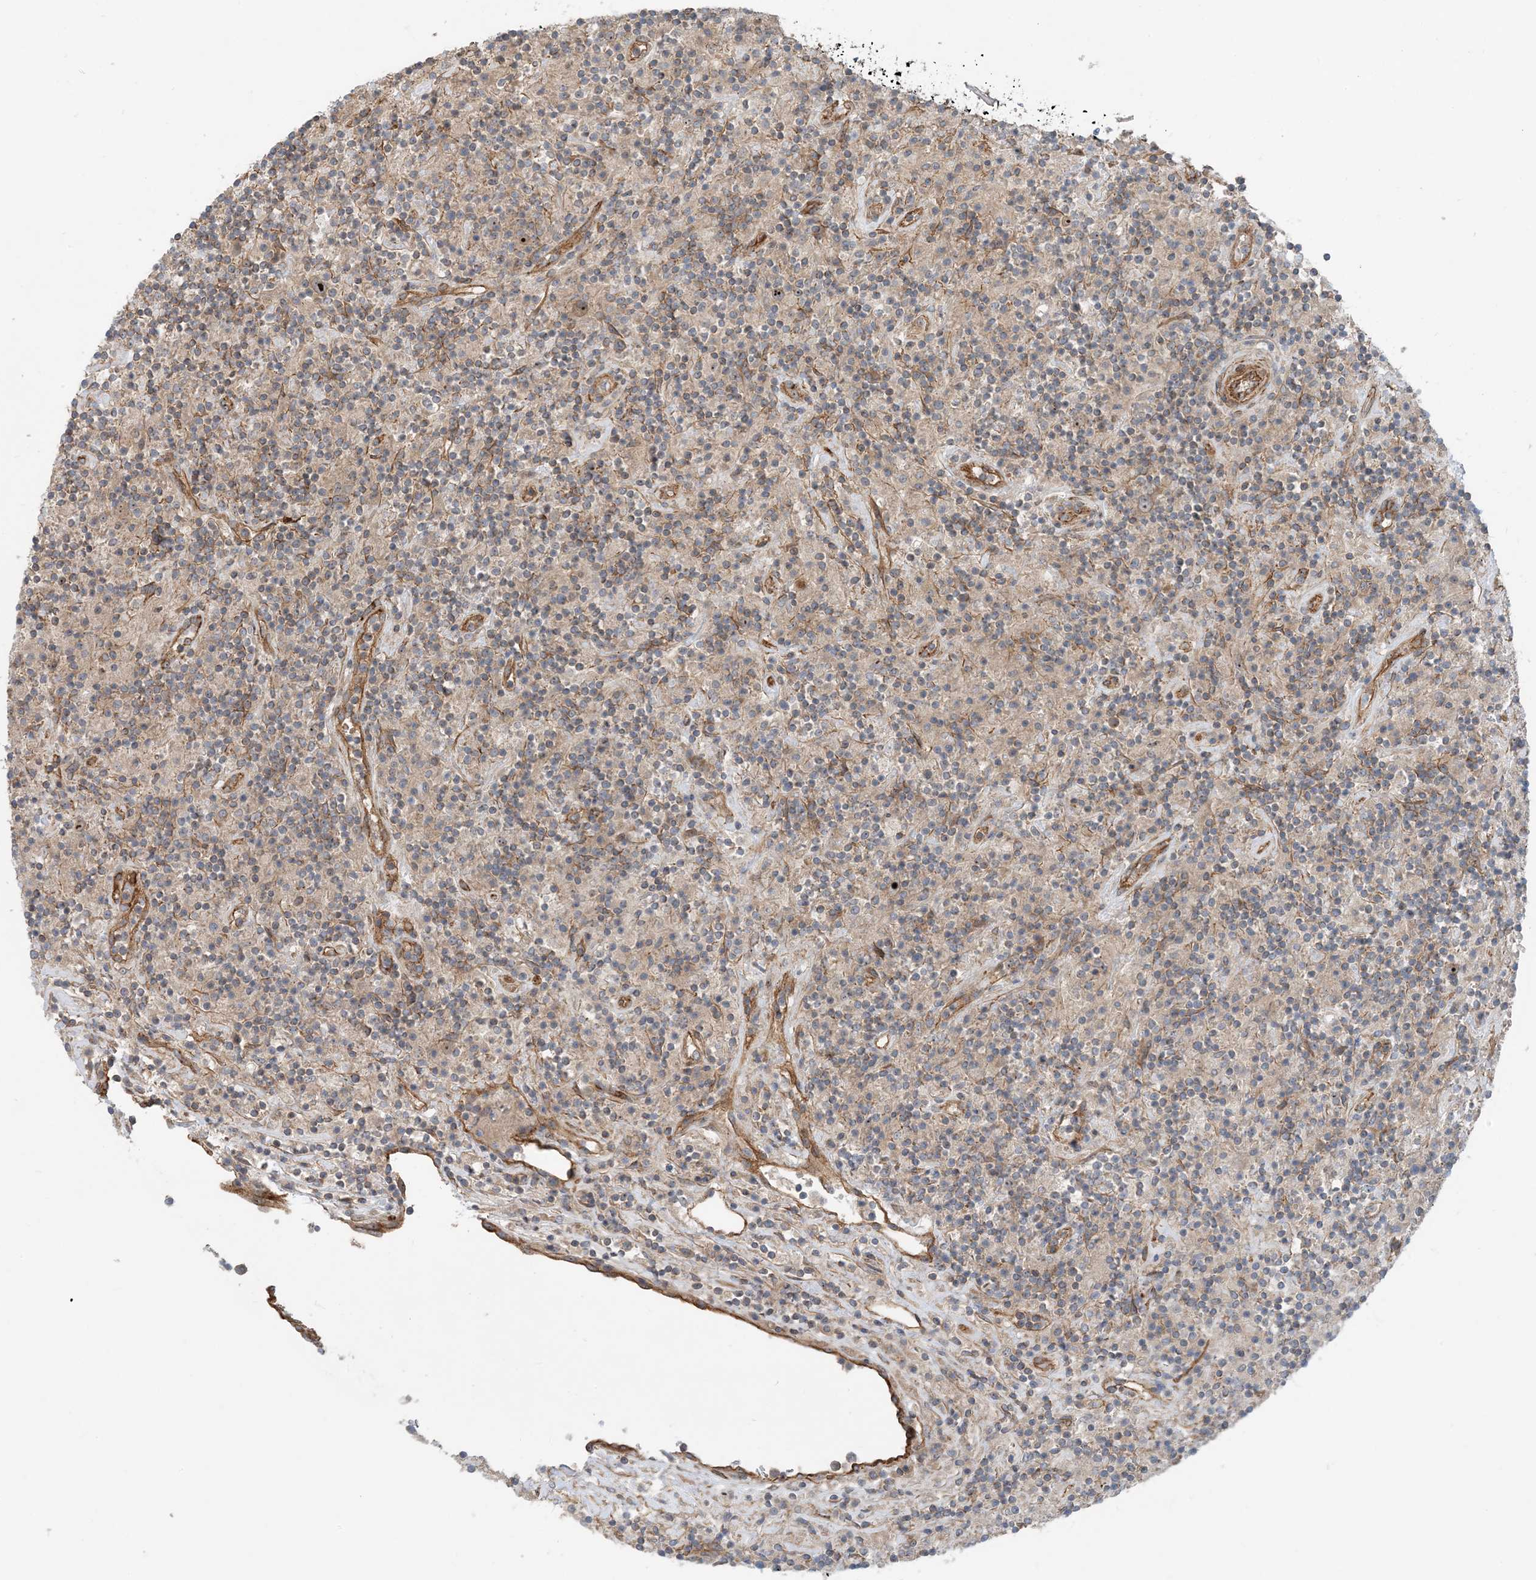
{"staining": {"intensity": "moderate", "quantity": ">75%", "location": "cytoplasmic/membranous,nuclear"}, "tissue": "lymphoma", "cell_type": "Tumor cells", "image_type": "cancer", "snomed": [{"axis": "morphology", "description": "Hodgkin's disease, NOS"}, {"axis": "topography", "description": "Lymph node"}], "caption": "Immunohistochemistry (IHC) of human lymphoma demonstrates medium levels of moderate cytoplasmic/membranous and nuclear expression in approximately >75% of tumor cells. The staining was performed using DAB, with brown indicating positive protein expression. Nuclei are stained blue with hematoxylin.", "gene": "MYL5", "patient": {"sex": "male", "age": 70}}